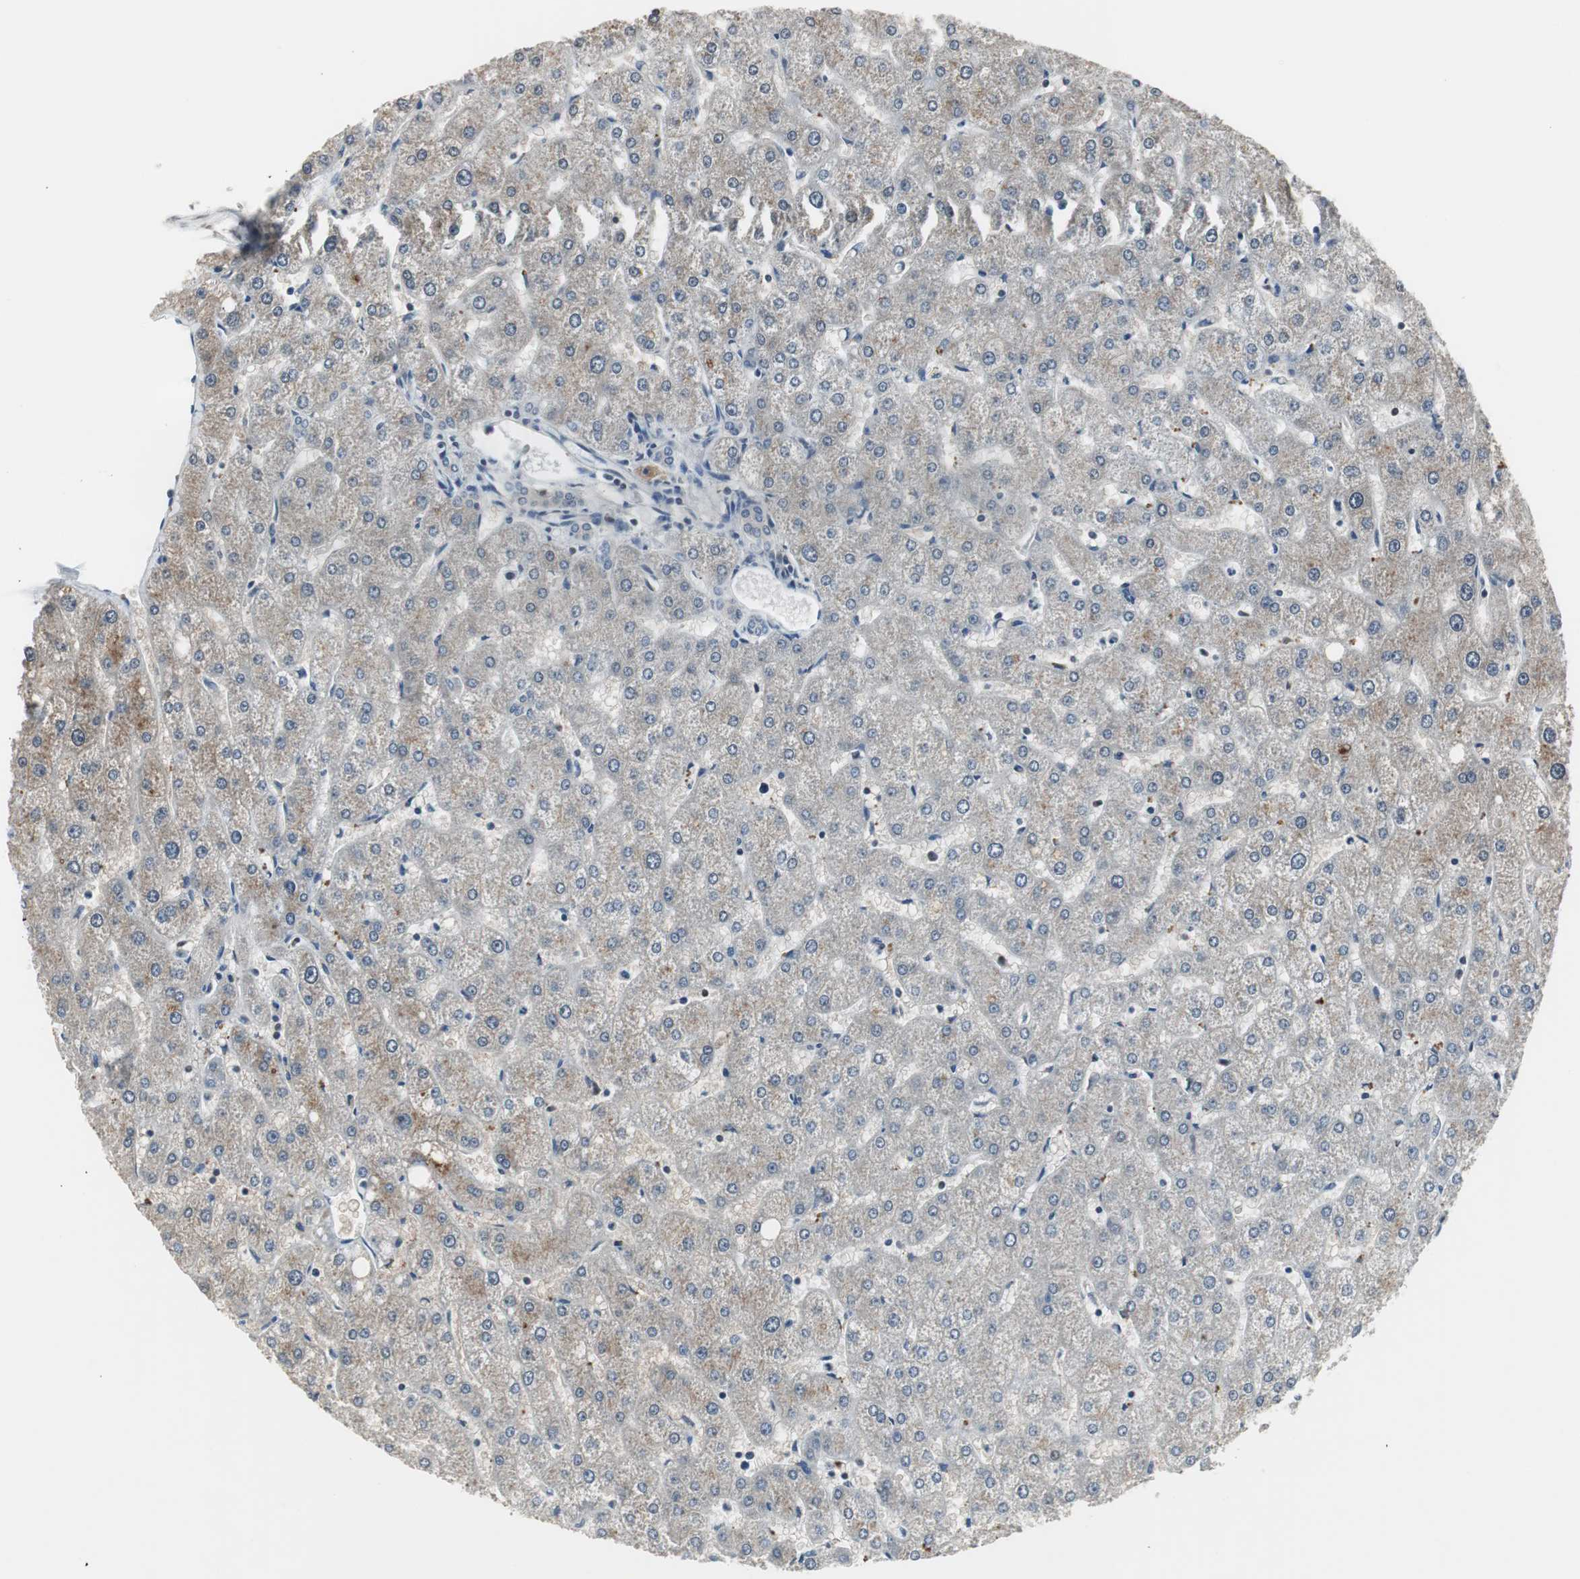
{"staining": {"intensity": "negative", "quantity": "none", "location": "none"}, "tissue": "liver", "cell_type": "Cholangiocytes", "image_type": "normal", "snomed": [{"axis": "morphology", "description": "Normal tissue, NOS"}, {"axis": "topography", "description": "Liver"}], "caption": "An immunohistochemistry histopathology image of normal liver is shown. There is no staining in cholangiocytes of liver. The staining was performed using DAB (3,3'-diaminobenzidine) to visualize the protein expression in brown, while the nuclei were stained in blue with hematoxylin (Magnification: 20x).", "gene": "MPG", "patient": {"sex": "male", "age": 67}}